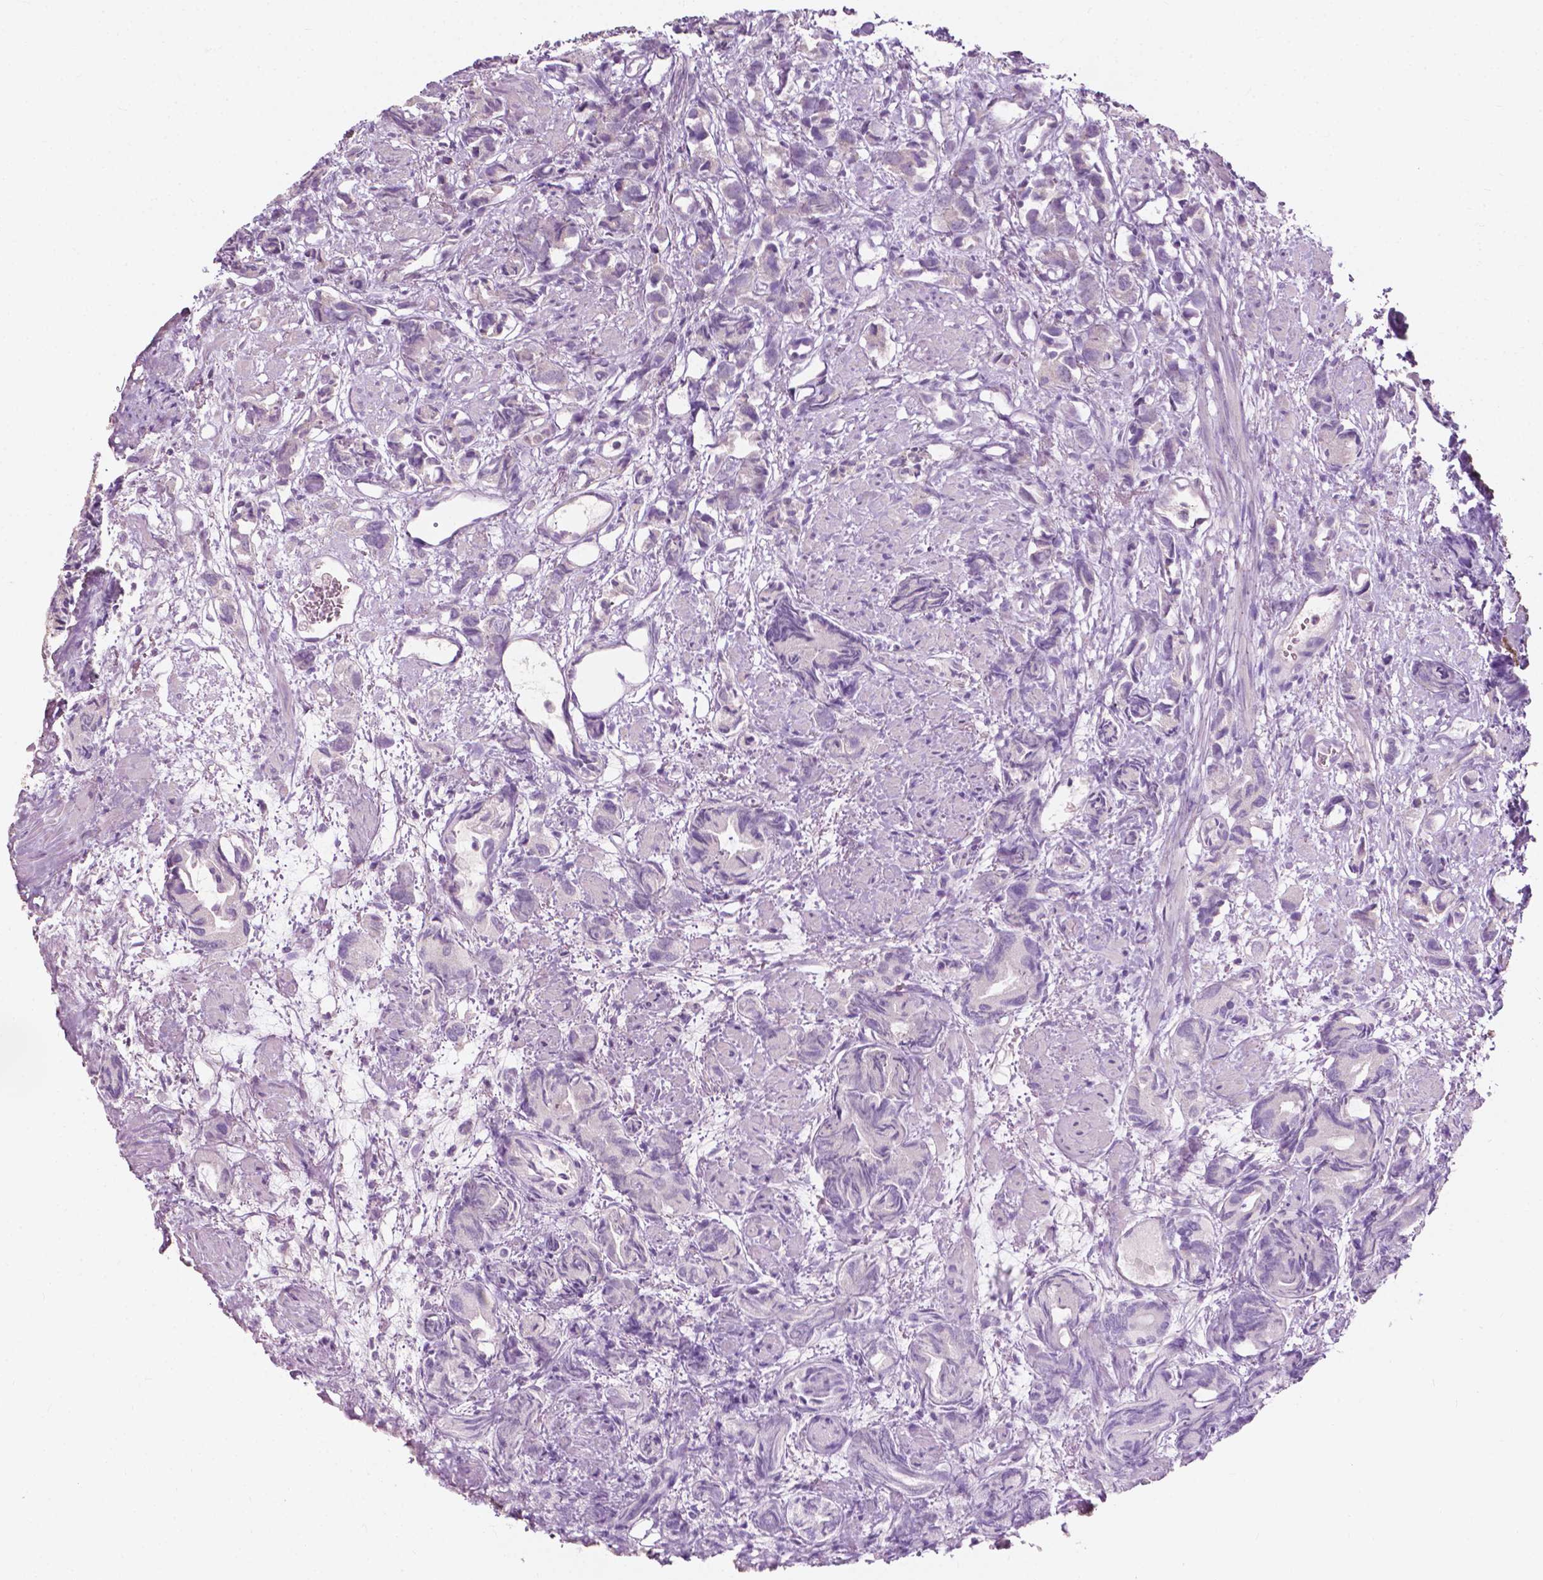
{"staining": {"intensity": "weak", "quantity": "<25%", "location": "cytoplasmic/membranous"}, "tissue": "prostate cancer", "cell_type": "Tumor cells", "image_type": "cancer", "snomed": [{"axis": "morphology", "description": "Adenocarcinoma, High grade"}, {"axis": "topography", "description": "Prostate"}], "caption": "Human prostate cancer stained for a protein using immunohistochemistry demonstrates no staining in tumor cells.", "gene": "NDUFS1", "patient": {"sex": "male", "age": 84}}